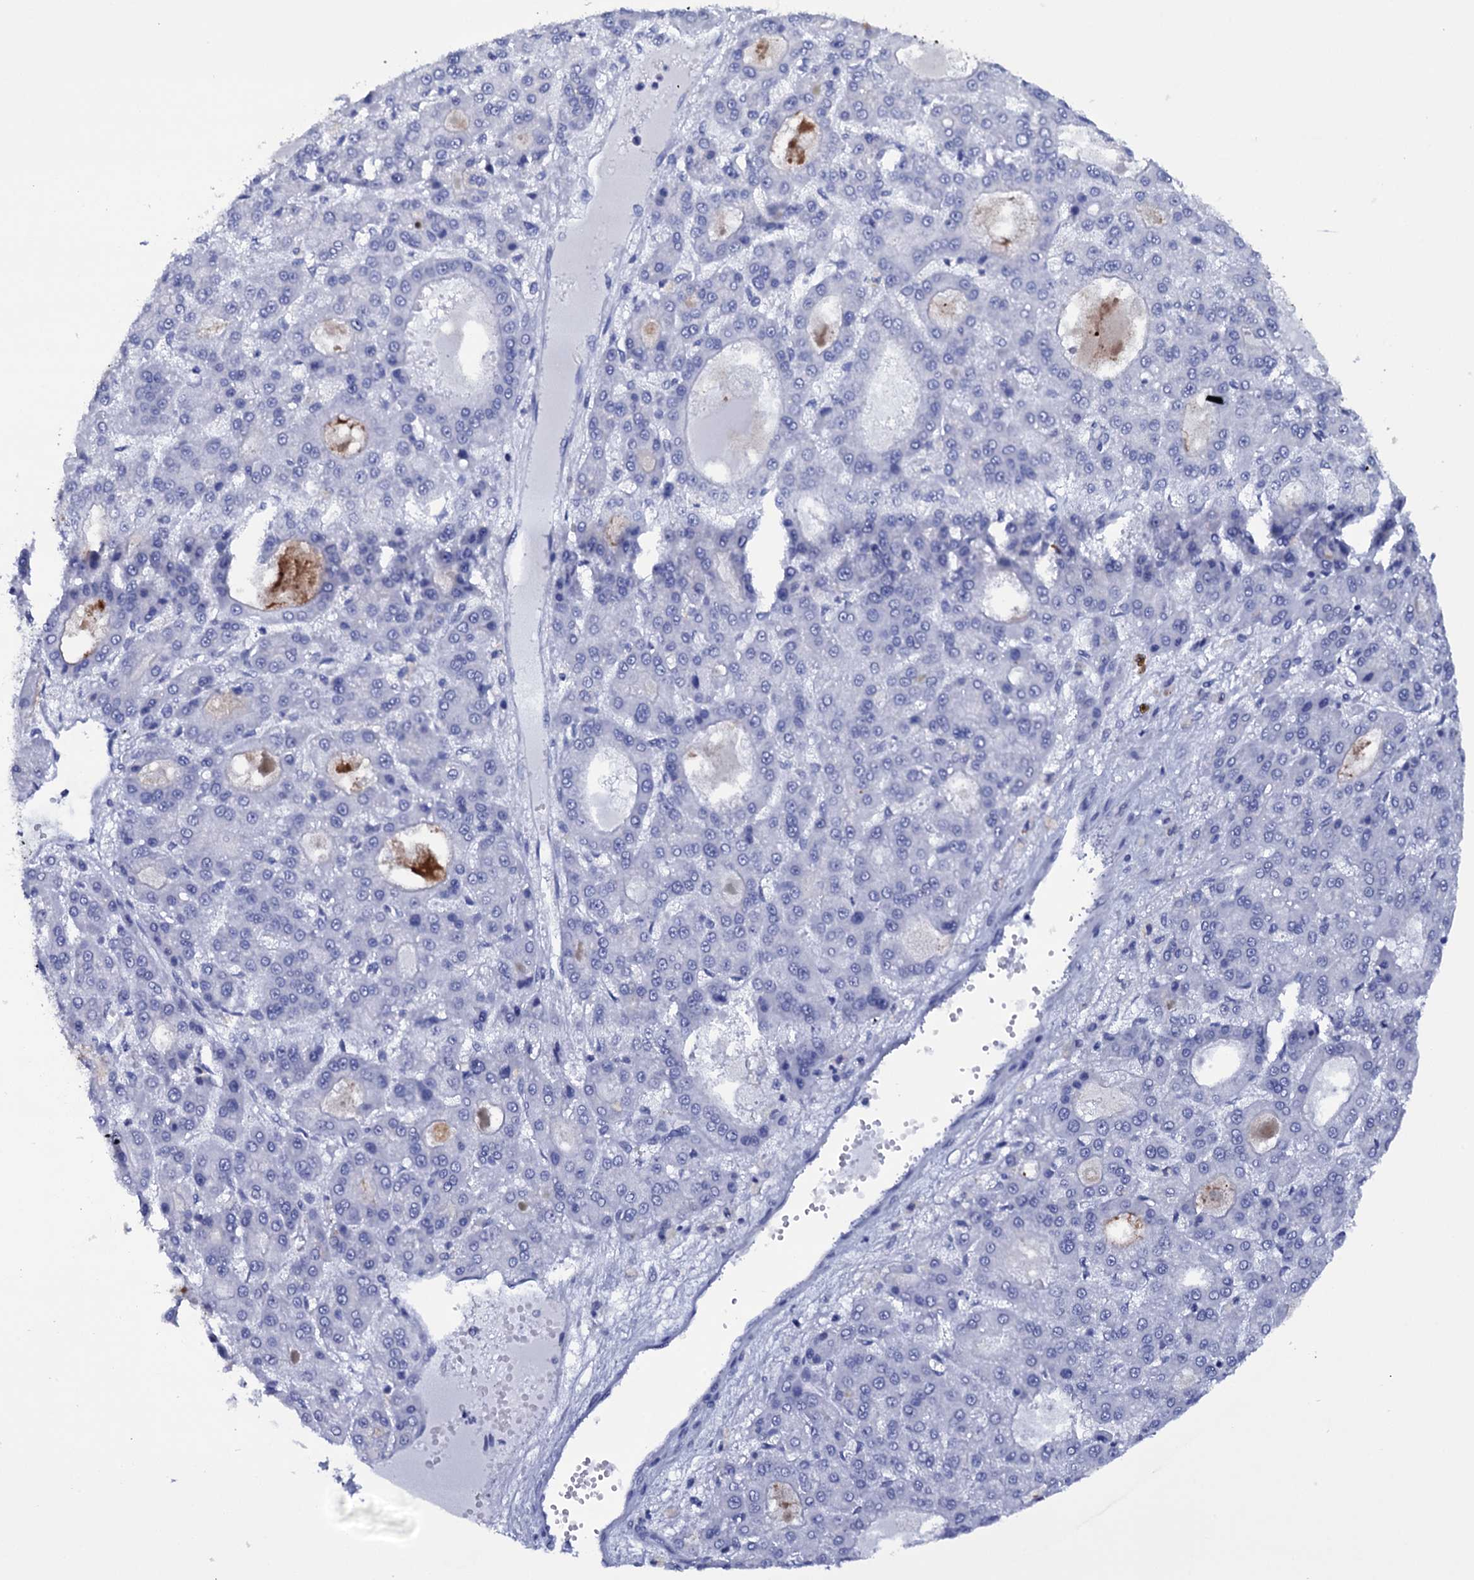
{"staining": {"intensity": "negative", "quantity": "none", "location": "none"}, "tissue": "liver cancer", "cell_type": "Tumor cells", "image_type": "cancer", "snomed": [{"axis": "morphology", "description": "Carcinoma, Hepatocellular, NOS"}, {"axis": "topography", "description": "Liver"}], "caption": "Immunohistochemistry image of human liver cancer stained for a protein (brown), which exhibits no positivity in tumor cells.", "gene": "ITPRID2", "patient": {"sex": "male", "age": 70}}